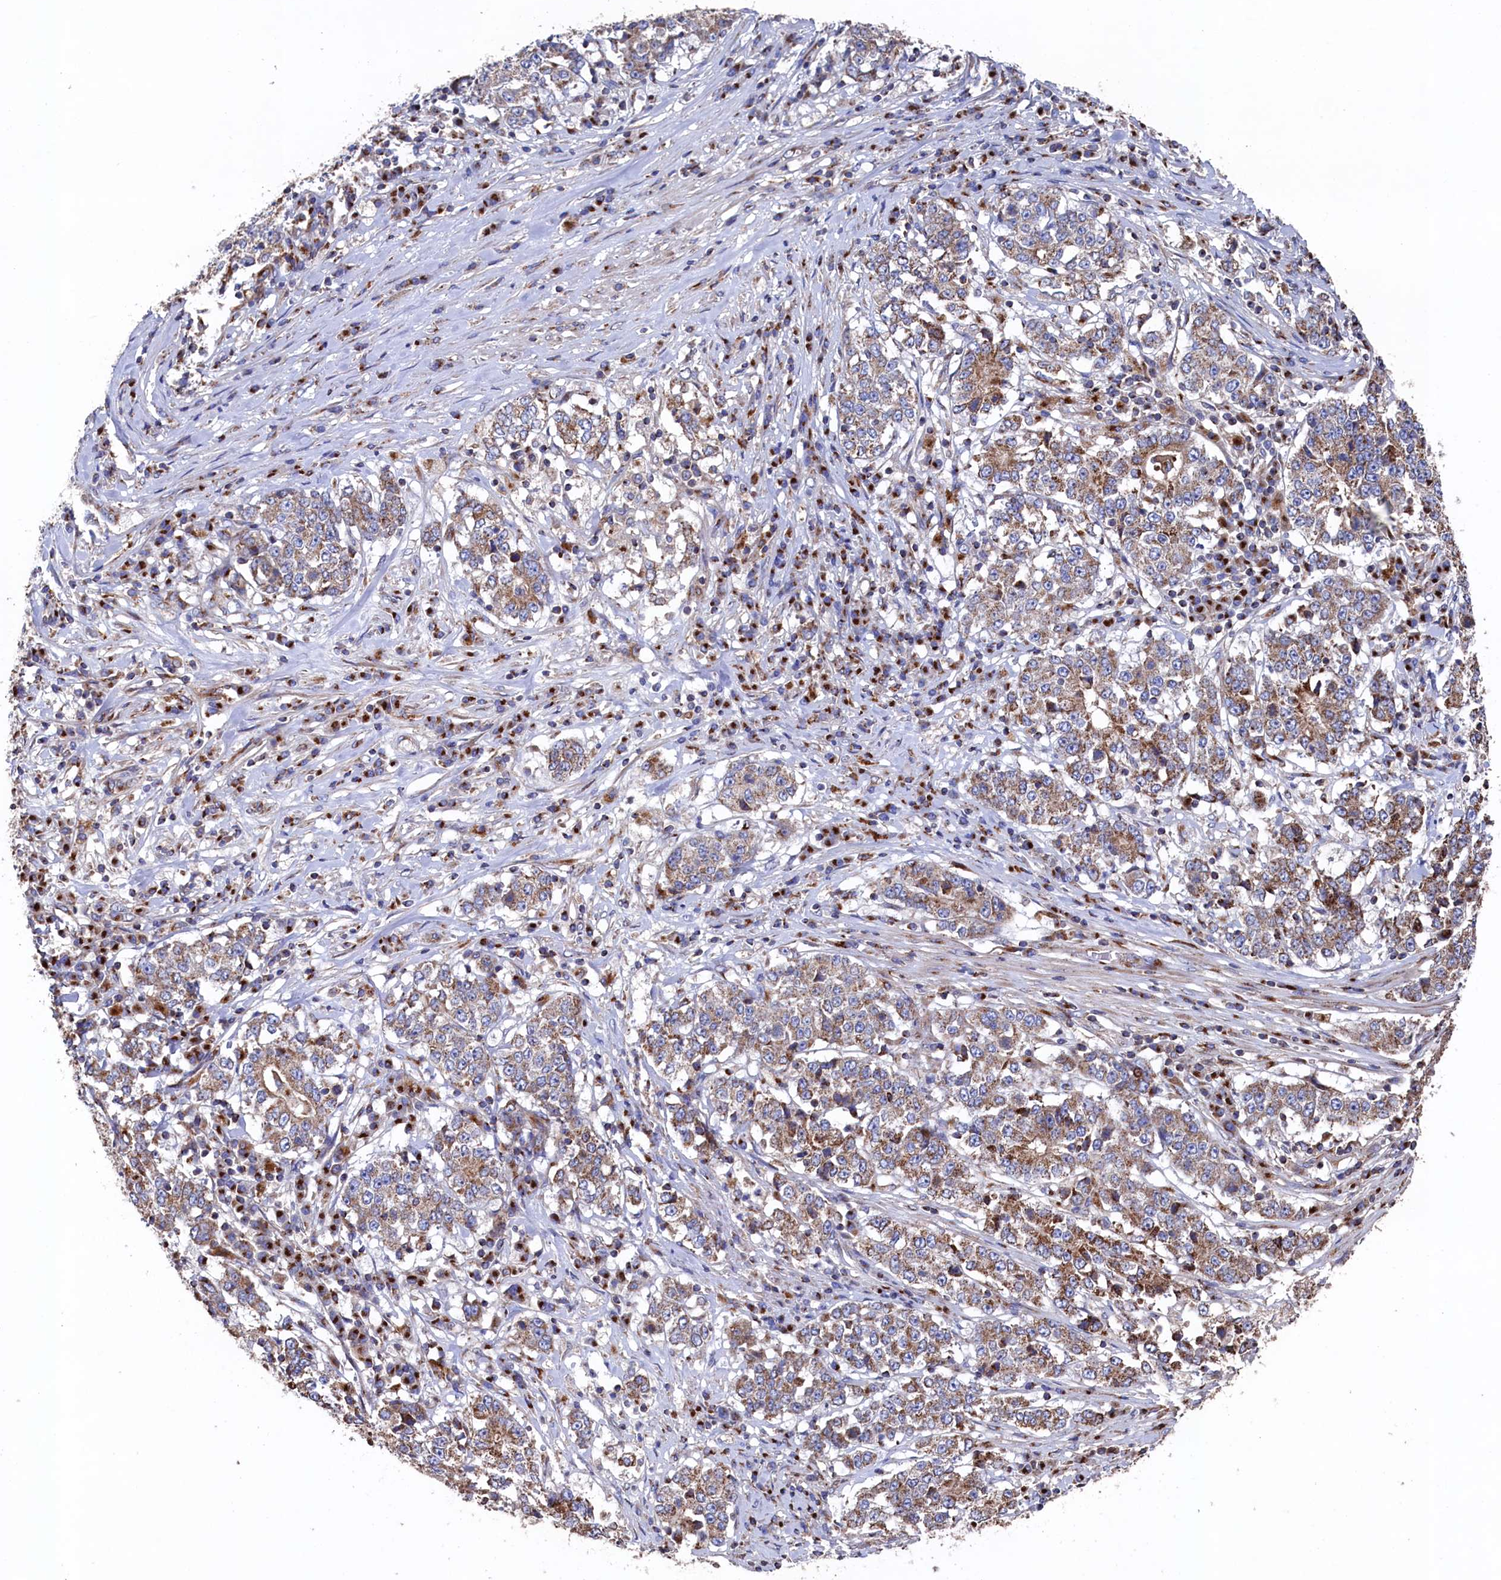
{"staining": {"intensity": "moderate", "quantity": ">75%", "location": "cytoplasmic/membranous"}, "tissue": "stomach cancer", "cell_type": "Tumor cells", "image_type": "cancer", "snomed": [{"axis": "morphology", "description": "Adenocarcinoma, NOS"}, {"axis": "topography", "description": "Stomach"}], "caption": "A micrograph showing moderate cytoplasmic/membranous positivity in about >75% of tumor cells in stomach cancer, as visualized by brown immunohistochemical staining.", "gene": "PRRC1", "patient": {"sex": "male", "age": 59}}